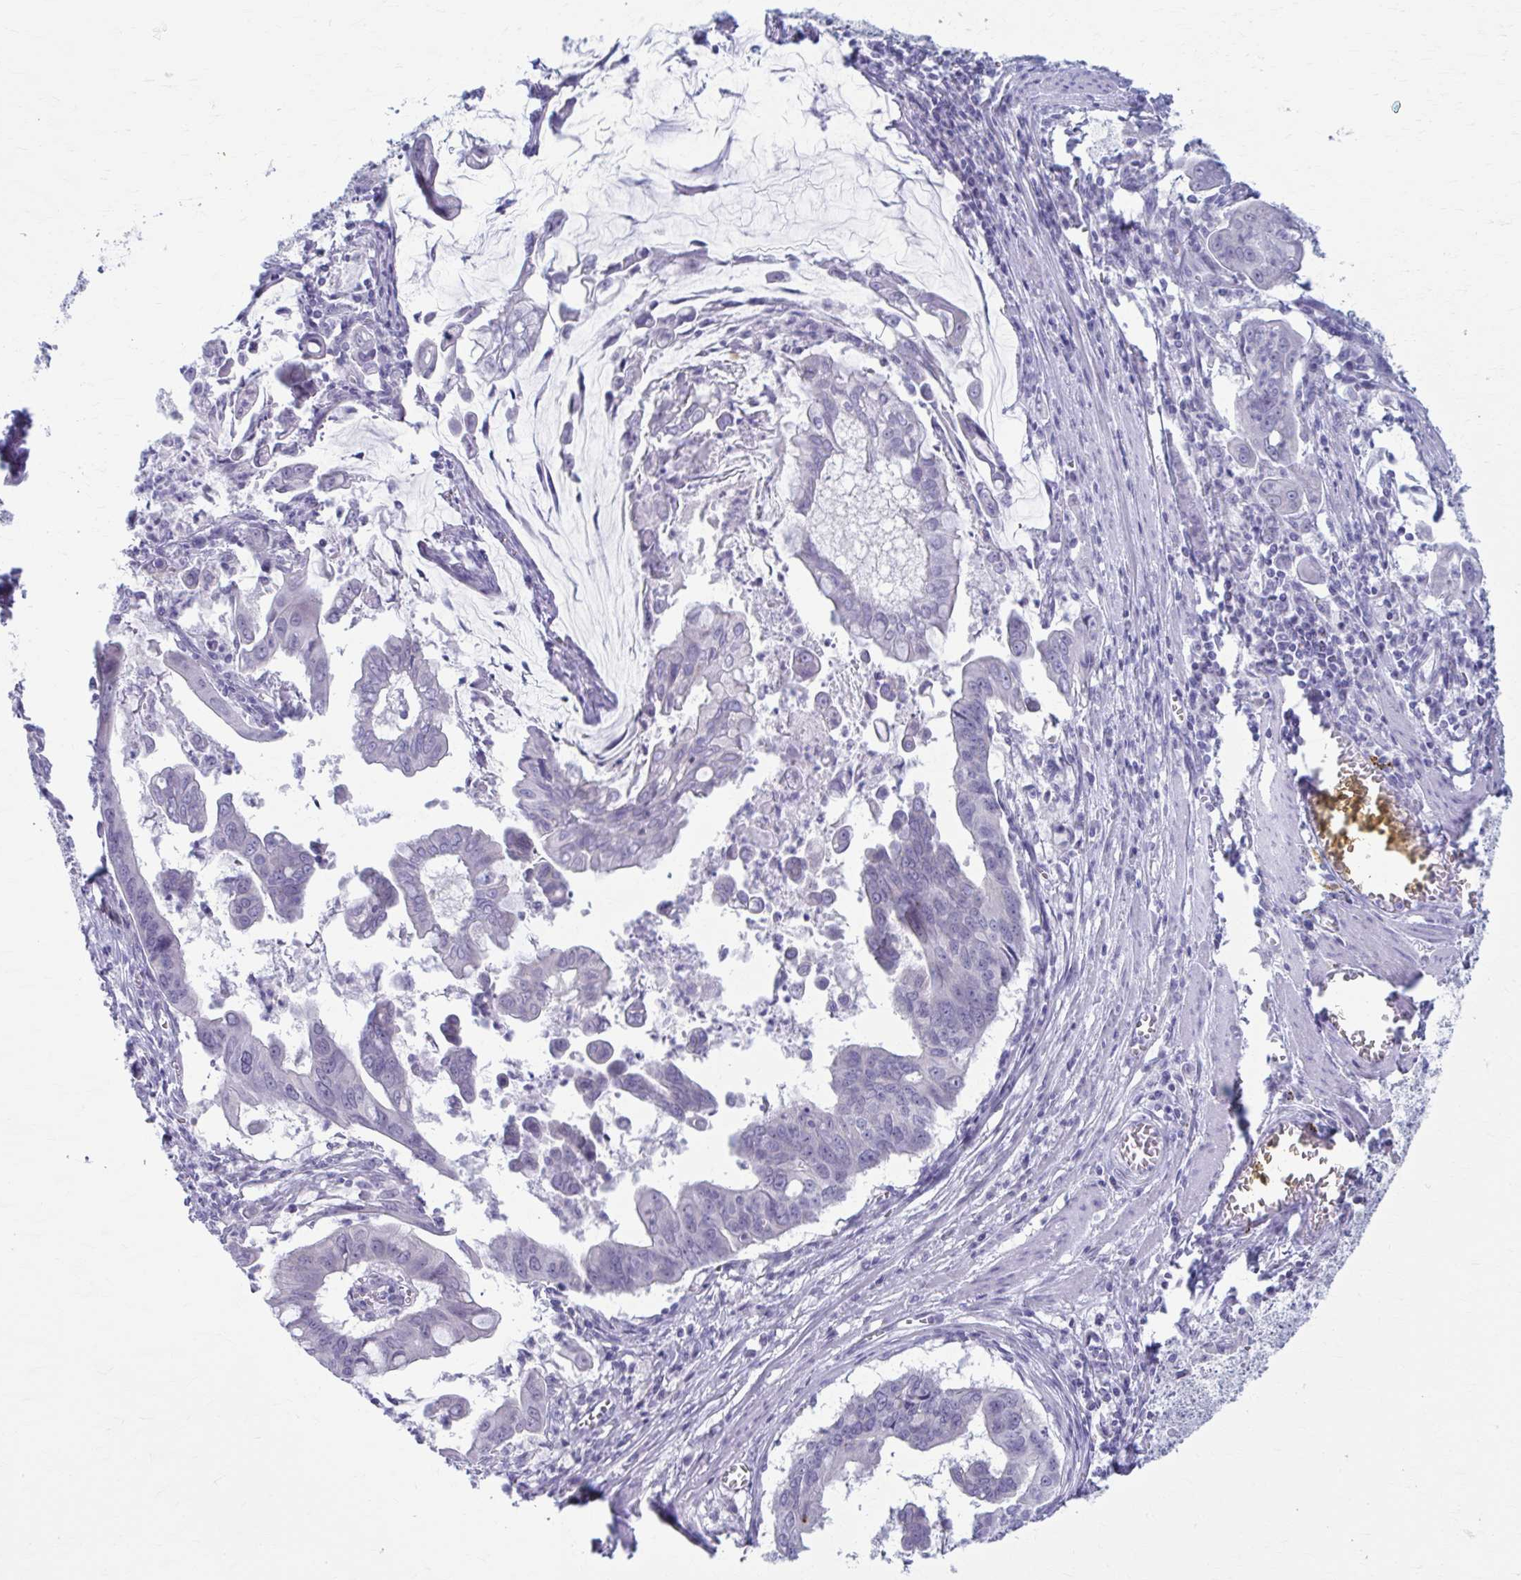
{"staining": {"intensity": "negative", "quantity": "none", "location": "none"}, "tissue": "stomach cancer", "cell_type": "Tumor cells", "image_type": "cancer", "snomed": [{"axis": "morphology", "description": "Adenocarcinoma, NOS"}, {"axis": "topography", "description": "Stomach, upper"}], "caption": "This is a image of IHC staining of adenocarcinoma (stomach), which shows no positivity in tumor cells. The staining was performed using DAB to visualize the protein expression in brown, while the nuclei were stained in blue with hematoxylin (Magnification: 20x).", "gene": "CCDC105", "patient": {"sex": "male", "age": 80}}